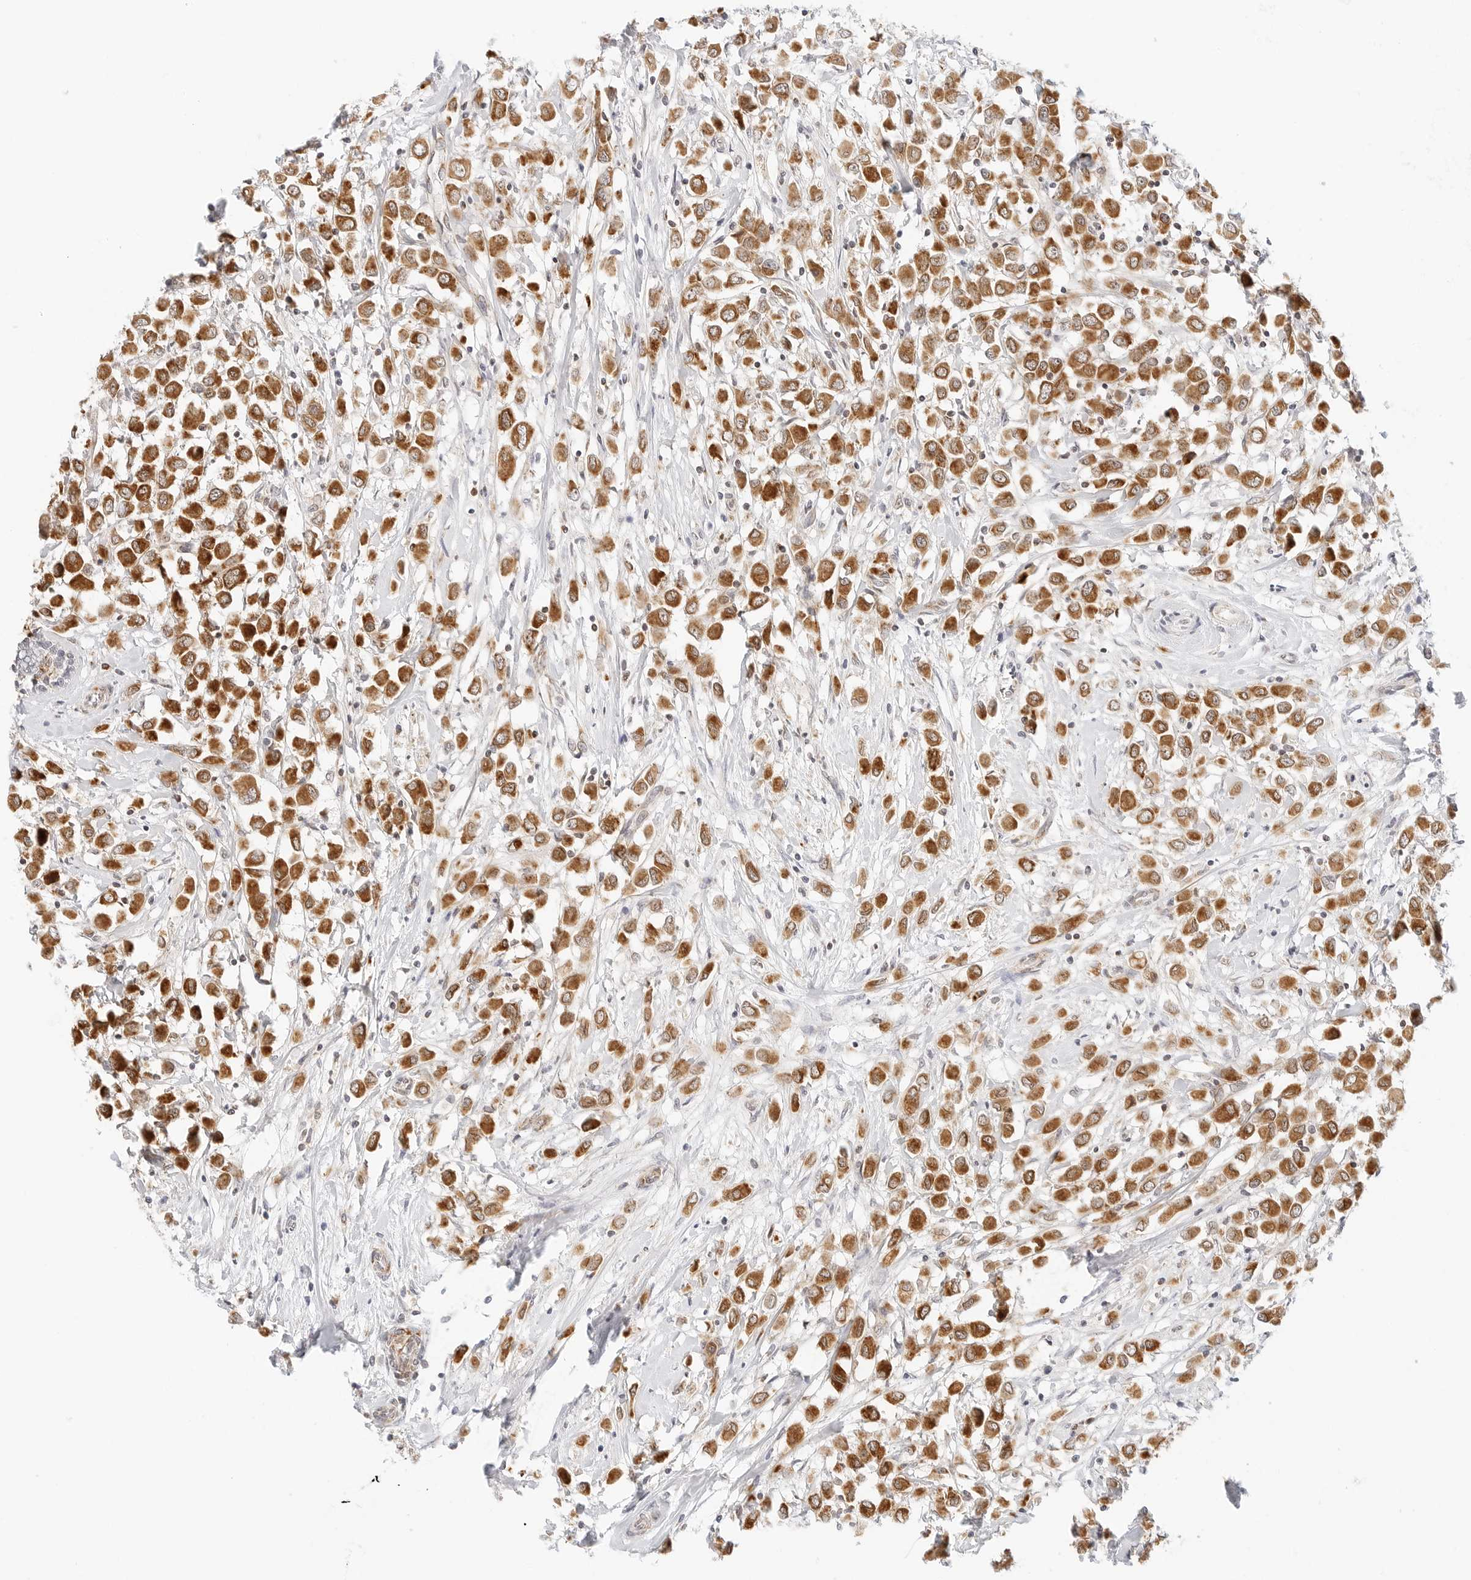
{"staining": {"intensity": "strong", "quantity": ">75%", "location": "cytoplasmic/membranous"}, "tissue": "breast cancer", "cell_type": "Tumor cells", "image_type": "cancer", "snomed": [{"axis": "morphology", "description": "Duct carcinoma"}, {"axis": "topography", "description": "Breast"}], "caption": "The micrograph displays a brown stain indicating the presence of a protein in the cytoplasmic/membranous of tumor cells in breast cancer.", "gene": "FH", "patient": {"sex": "female", "age": 61}}